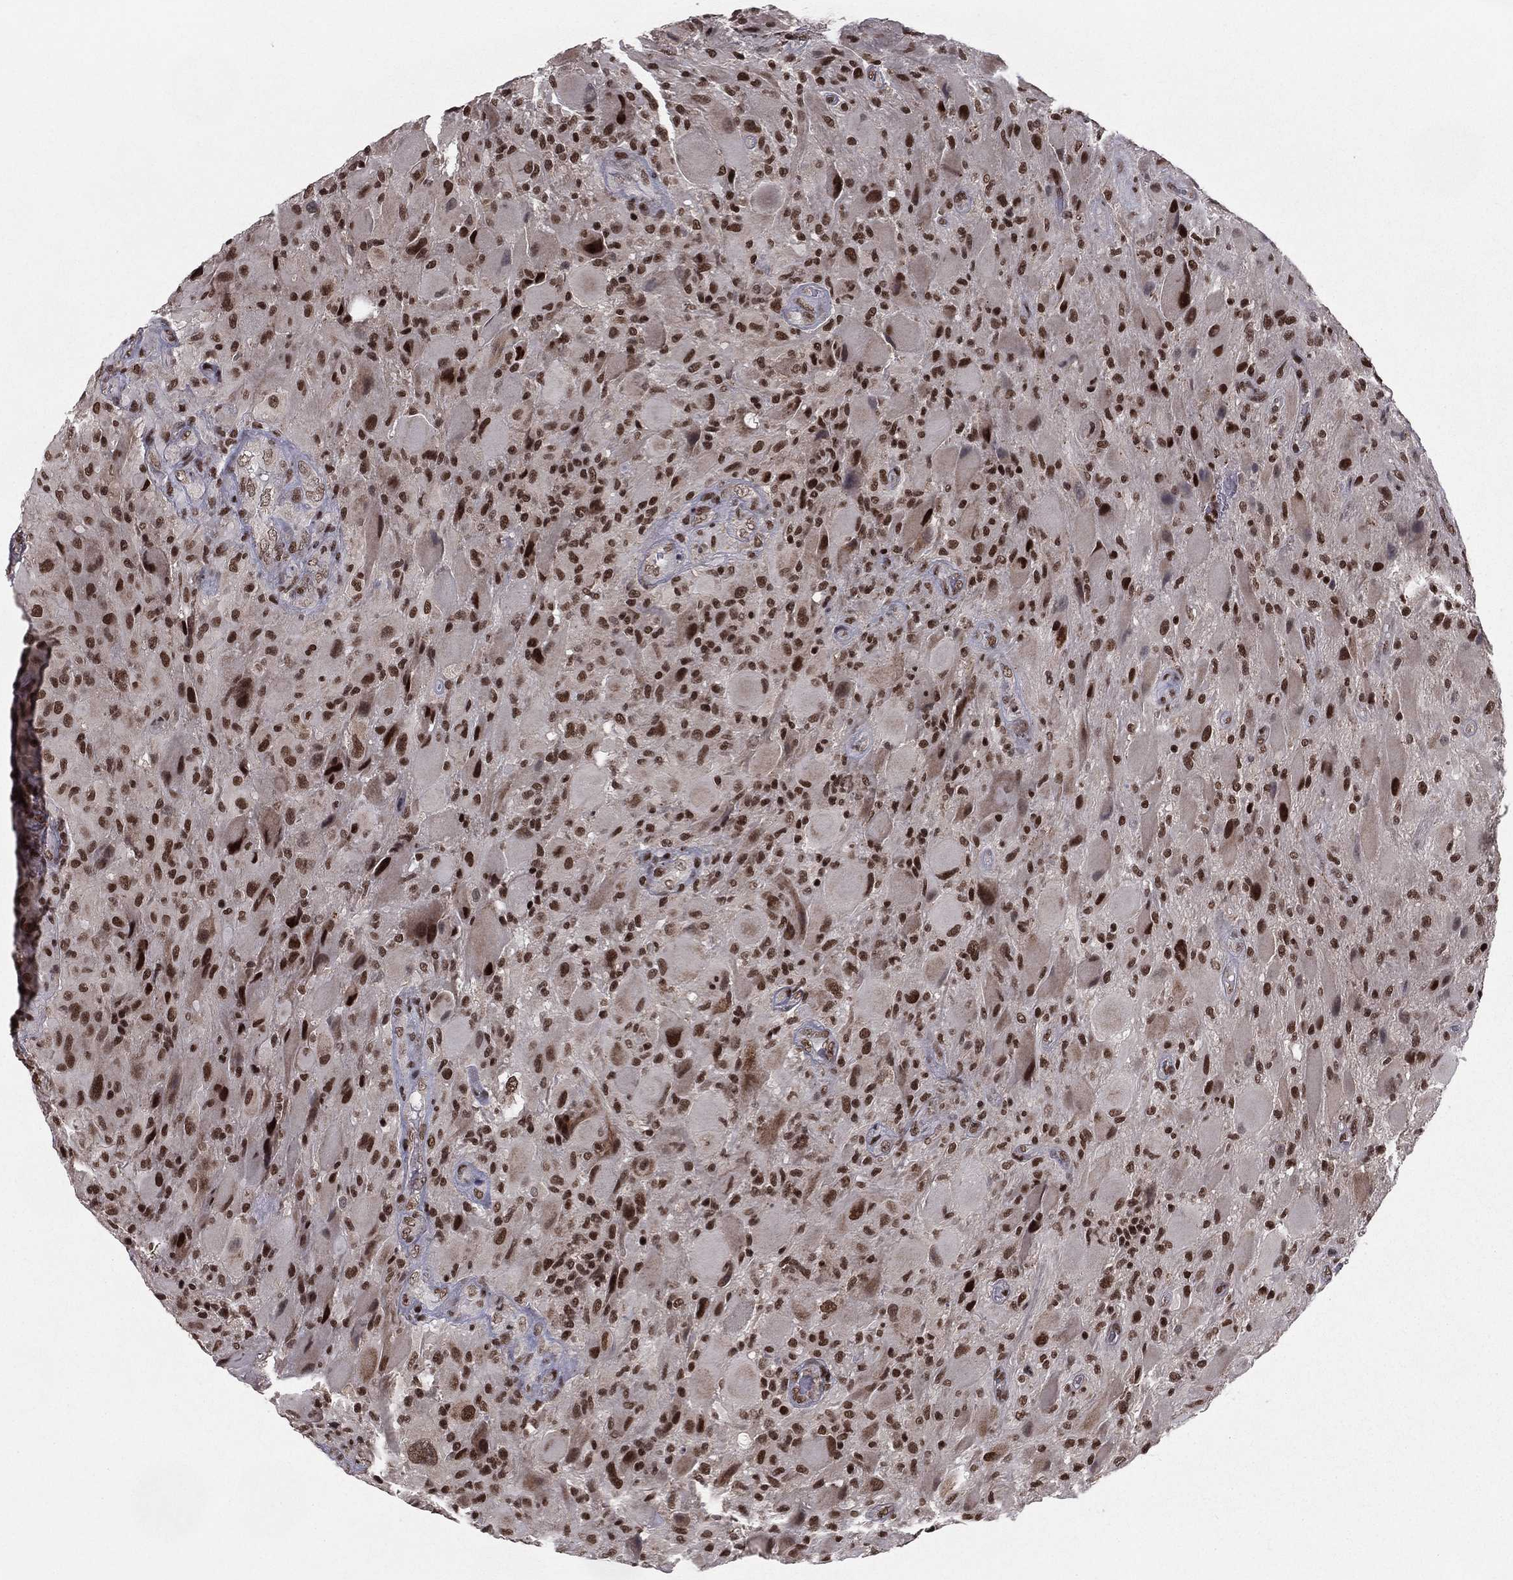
{"staining": {"intensity": "strong", "quantity": ">75%", "location": "nuclear"}, "tissue": "glioma", "cell_type": "Tumor cells", "image_type": "cancer", "snomed": [{"axis": "morphology", "description": "Glioma, malignant, High grade"}, {"axis": "topography", "description": "Cerebral cortex"}], "caption": "Protein analysis of glioma tissue shows strong nuclear positivity in about >75% of tumor cells.", "gene": "NFYB", "patient": {"sex": "male", "age": 35}}